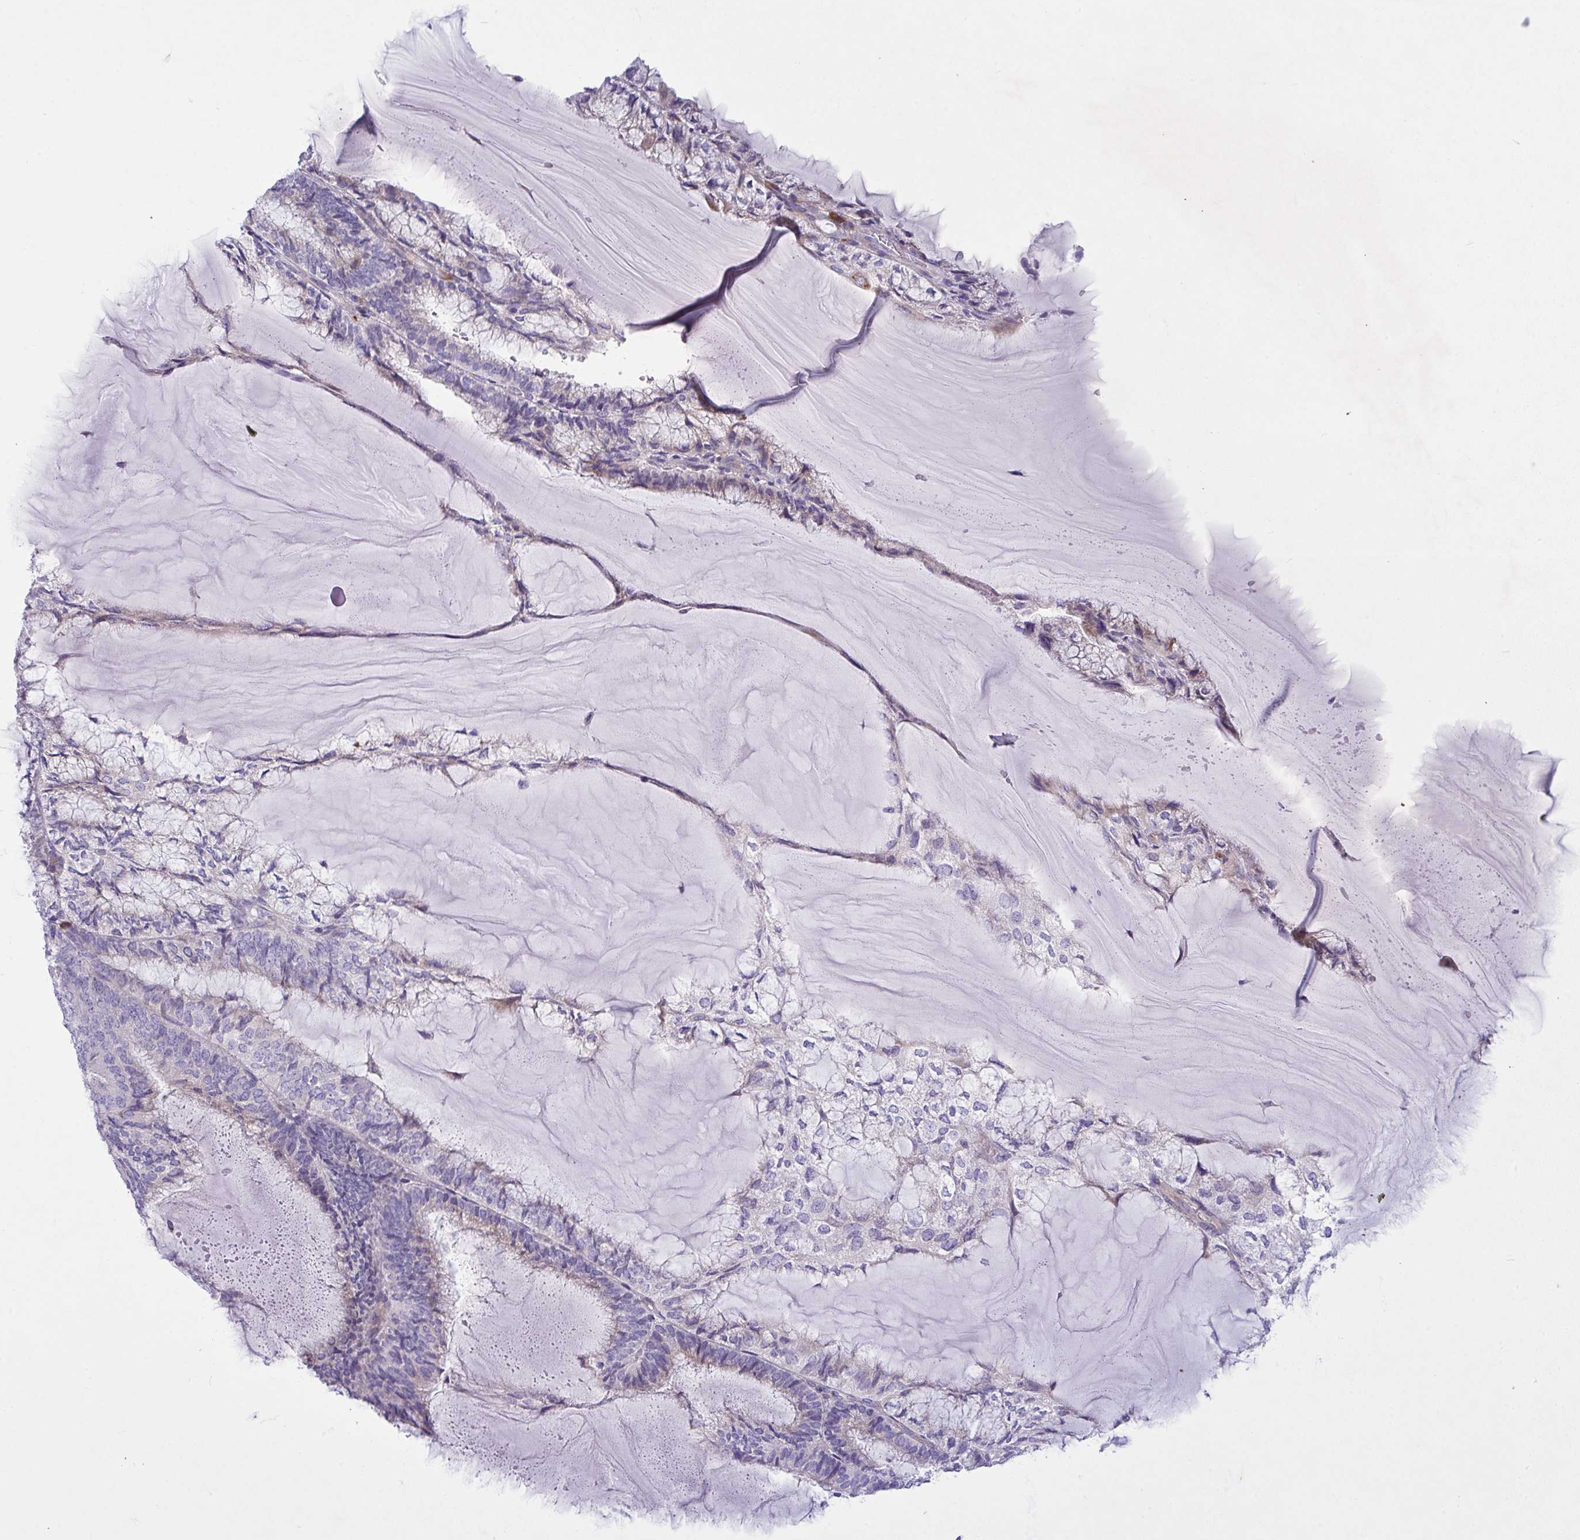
{"staining": {"intensity": "negative", "quantity": "none", "location": "none"}, "tissue": "endometrial cancer", "cell_type": "Tumor cells", "image_type": "cancer", "snomed": [{"axis": "morphology", "description": "Adenocarcinoma, NOS"}, {"axis": "topography", "description": "Endometrium"}], "caption": "This is an IHC histopathology image of human endometrial adenocarcinoma. There is no expression in tumor cells.", "gene": "FAM86B1", "patient": {"sex": "female", "age": 81}}